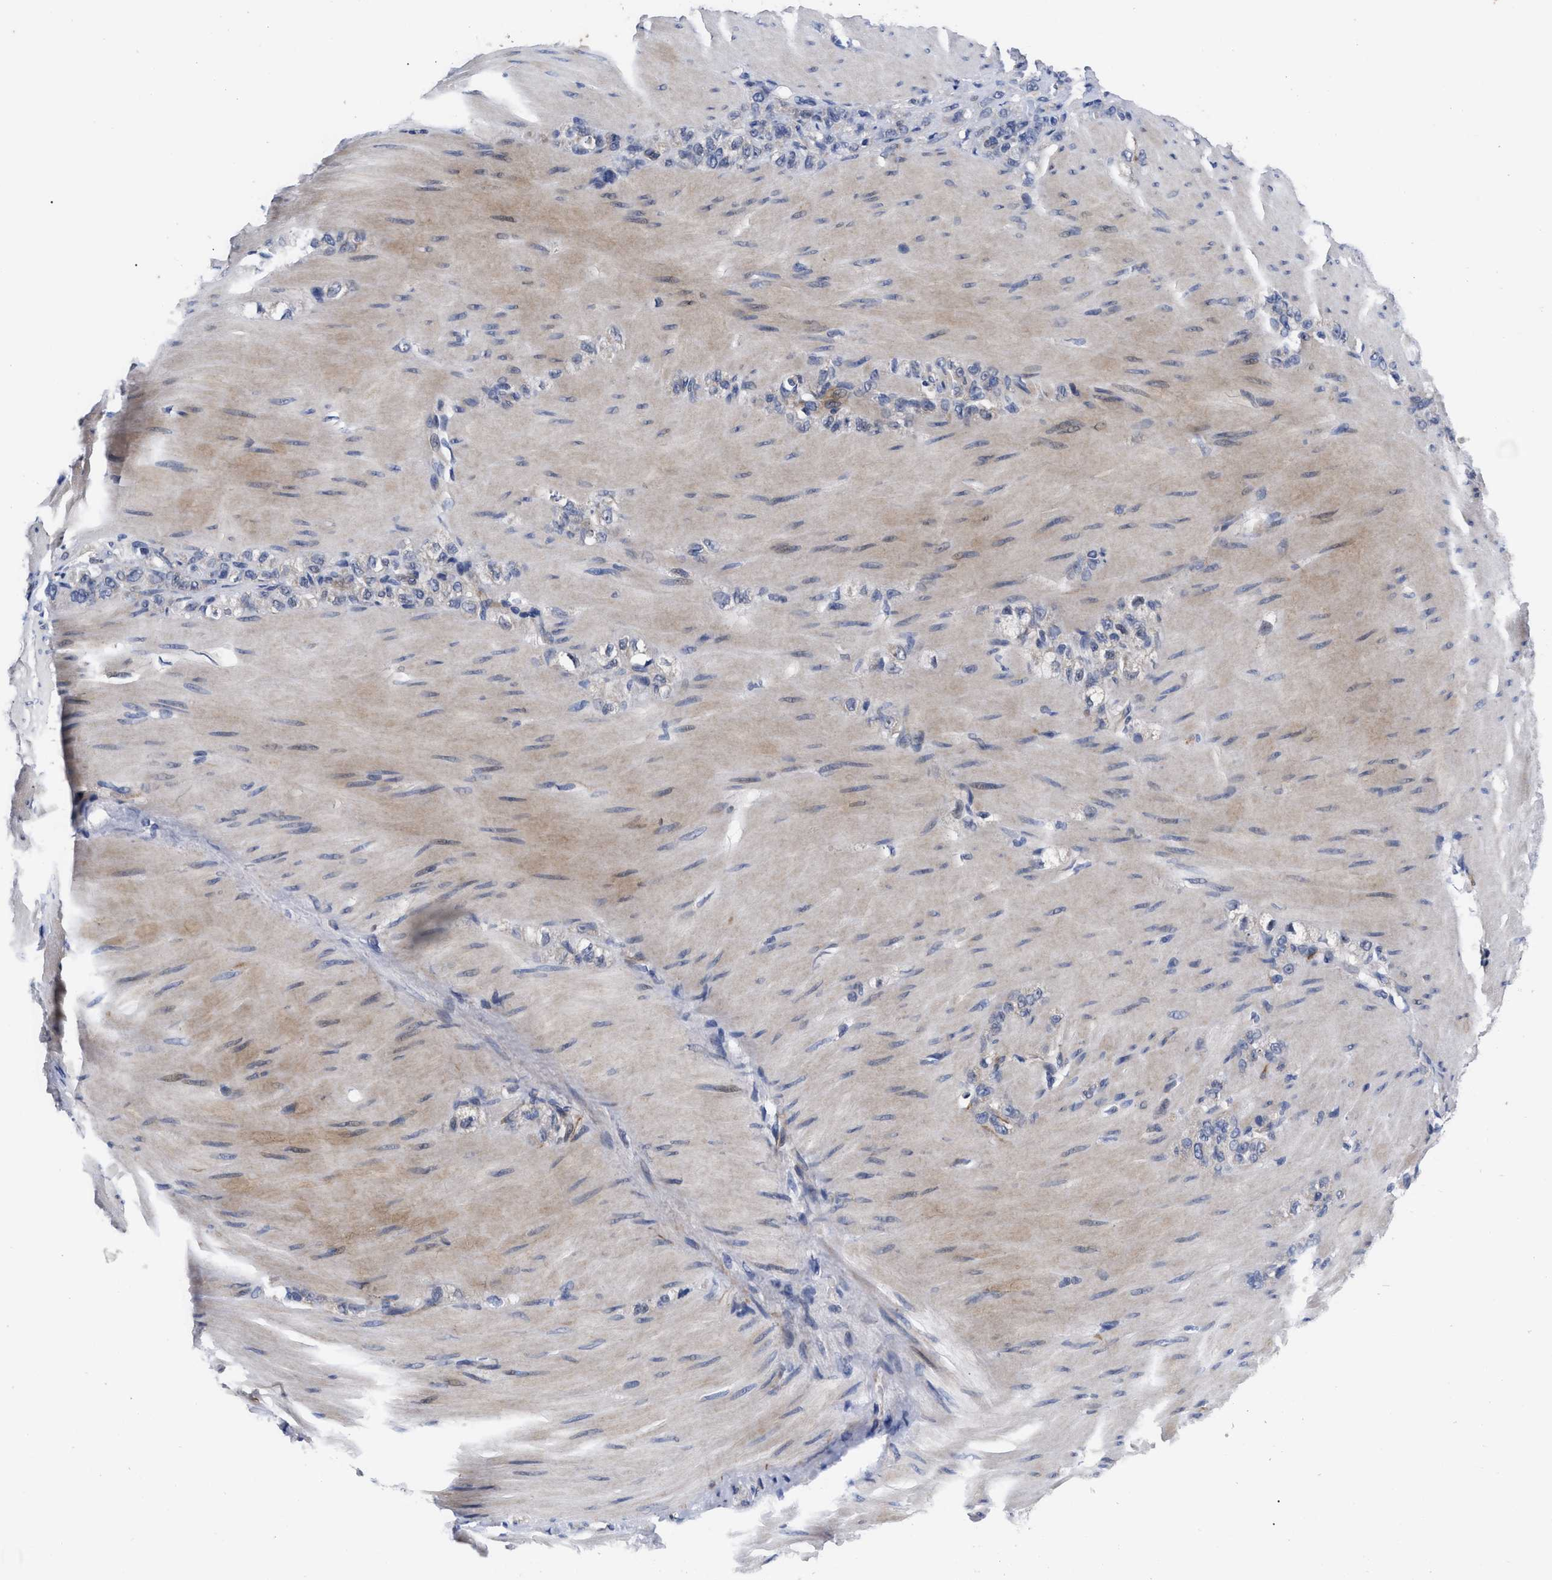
{"staining": {"intensity": "negative", "quantity": "none", "location": "none"}, "tissue": "stomach cancer", "cell_type": "Tumor cells", "image_type": "cancer", "snomed": [{"axis": "morphology", "description": "Normal tissue, NOS"}, {"axis": "morphology", "description": "Adenocarcinoma, NOS"}, {"axis": "topography", "description": "Stomach"}], "caption": "The IHC image has no significant expression in tumor cells of stomach cancer (adenocarcinoma) tissue.", "gene": "CCN5", "patient": {"sex": "male", "age": 82}}